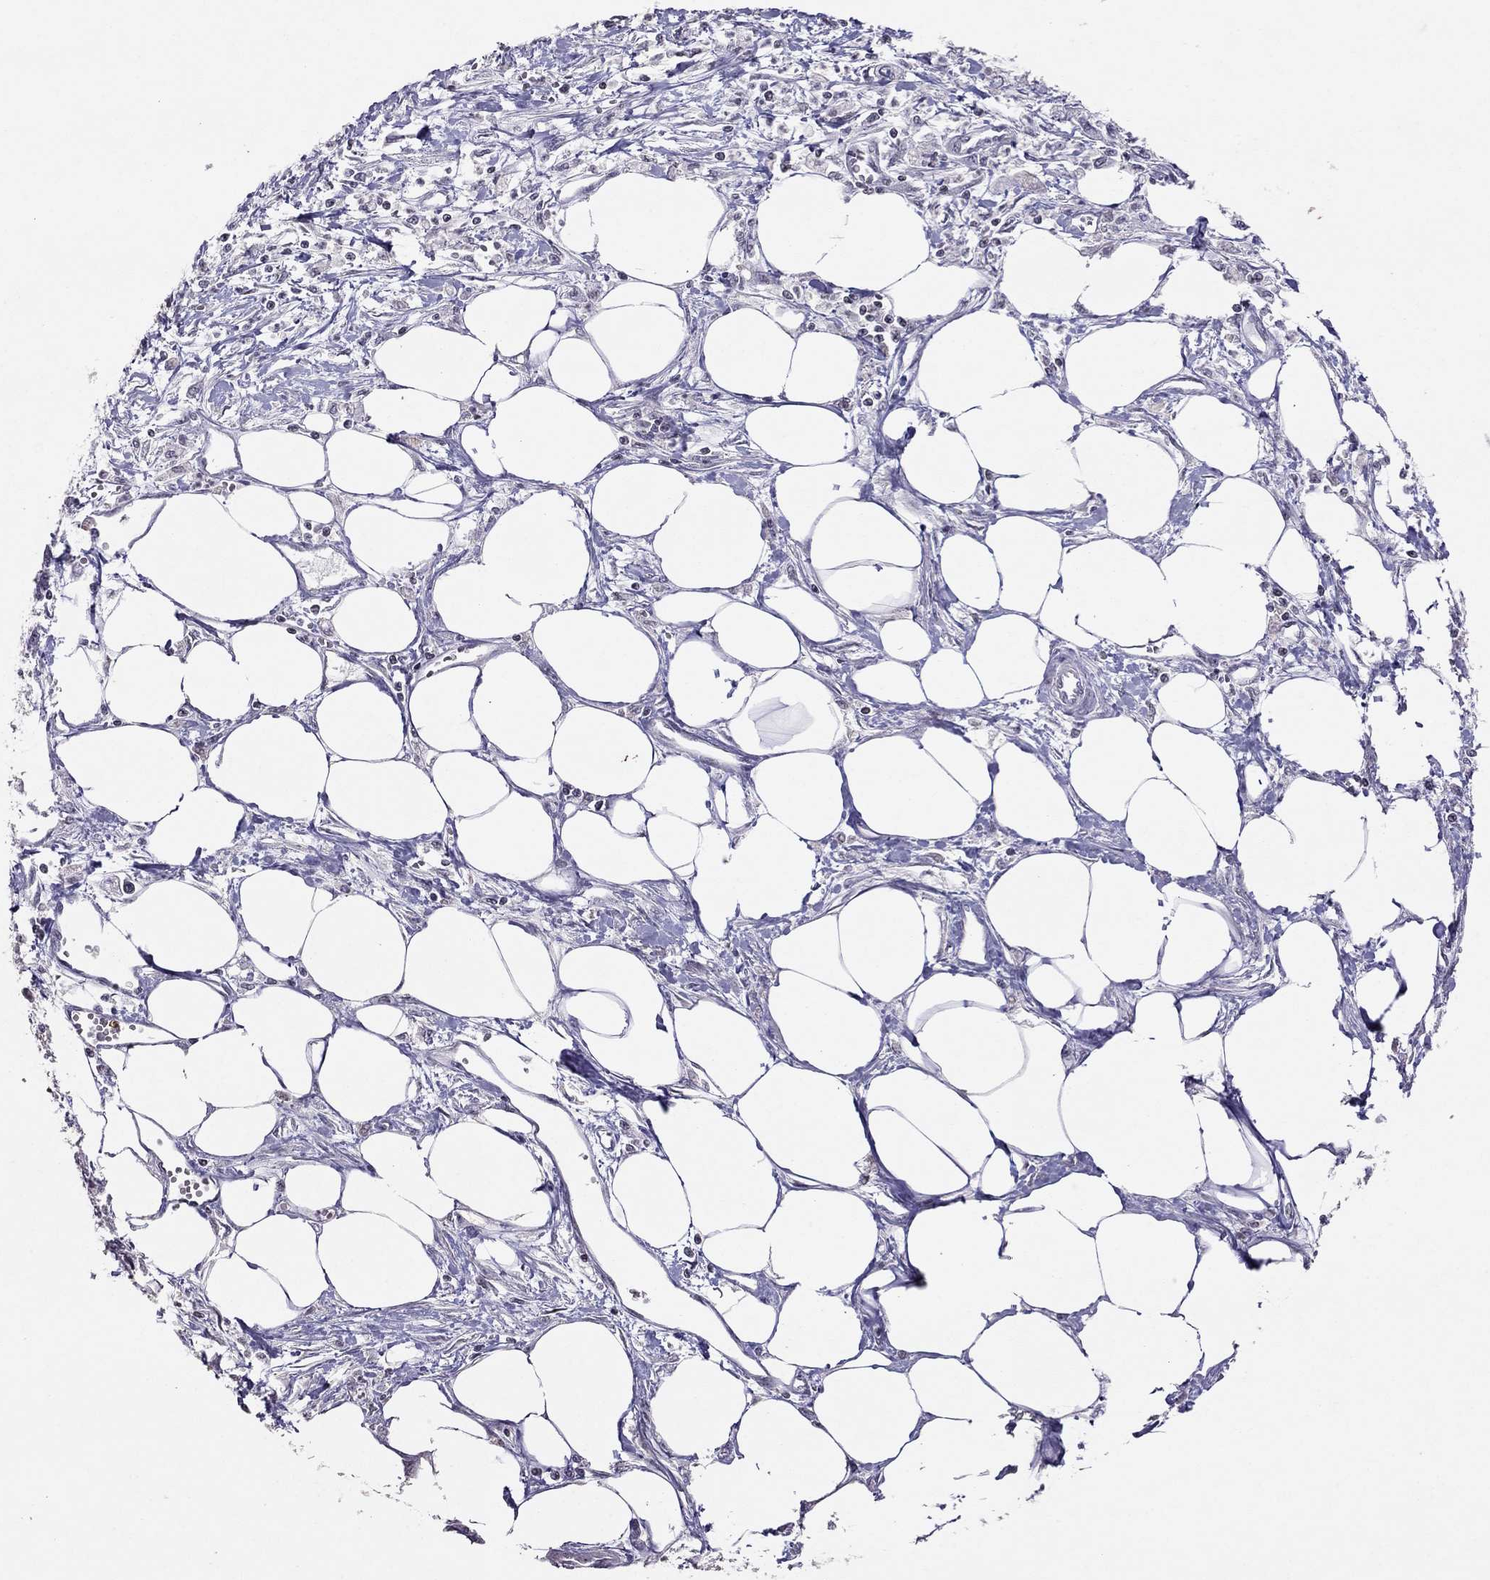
{"staining": {"intensity": "negative", "quantity": "none", "location": "none"}, "tissue": "pancreatic cancer", "cell_type": "Tumor cells", "image_type": "cancer", "snomed": [{"axis": "morphology", "description": "Adenocarcinoma, NOS"}, {"axis": "topography", "description": "Pancreas"}], "caption": "Tumor cells are negative for brown protein staining in adenocarcinoma (pancreatic). (DAB immunohistochemistry visualized using brightfield microscopy, high magnification).", "gene": "TSHB", "patient": {"sex": "male", "age": 70}}